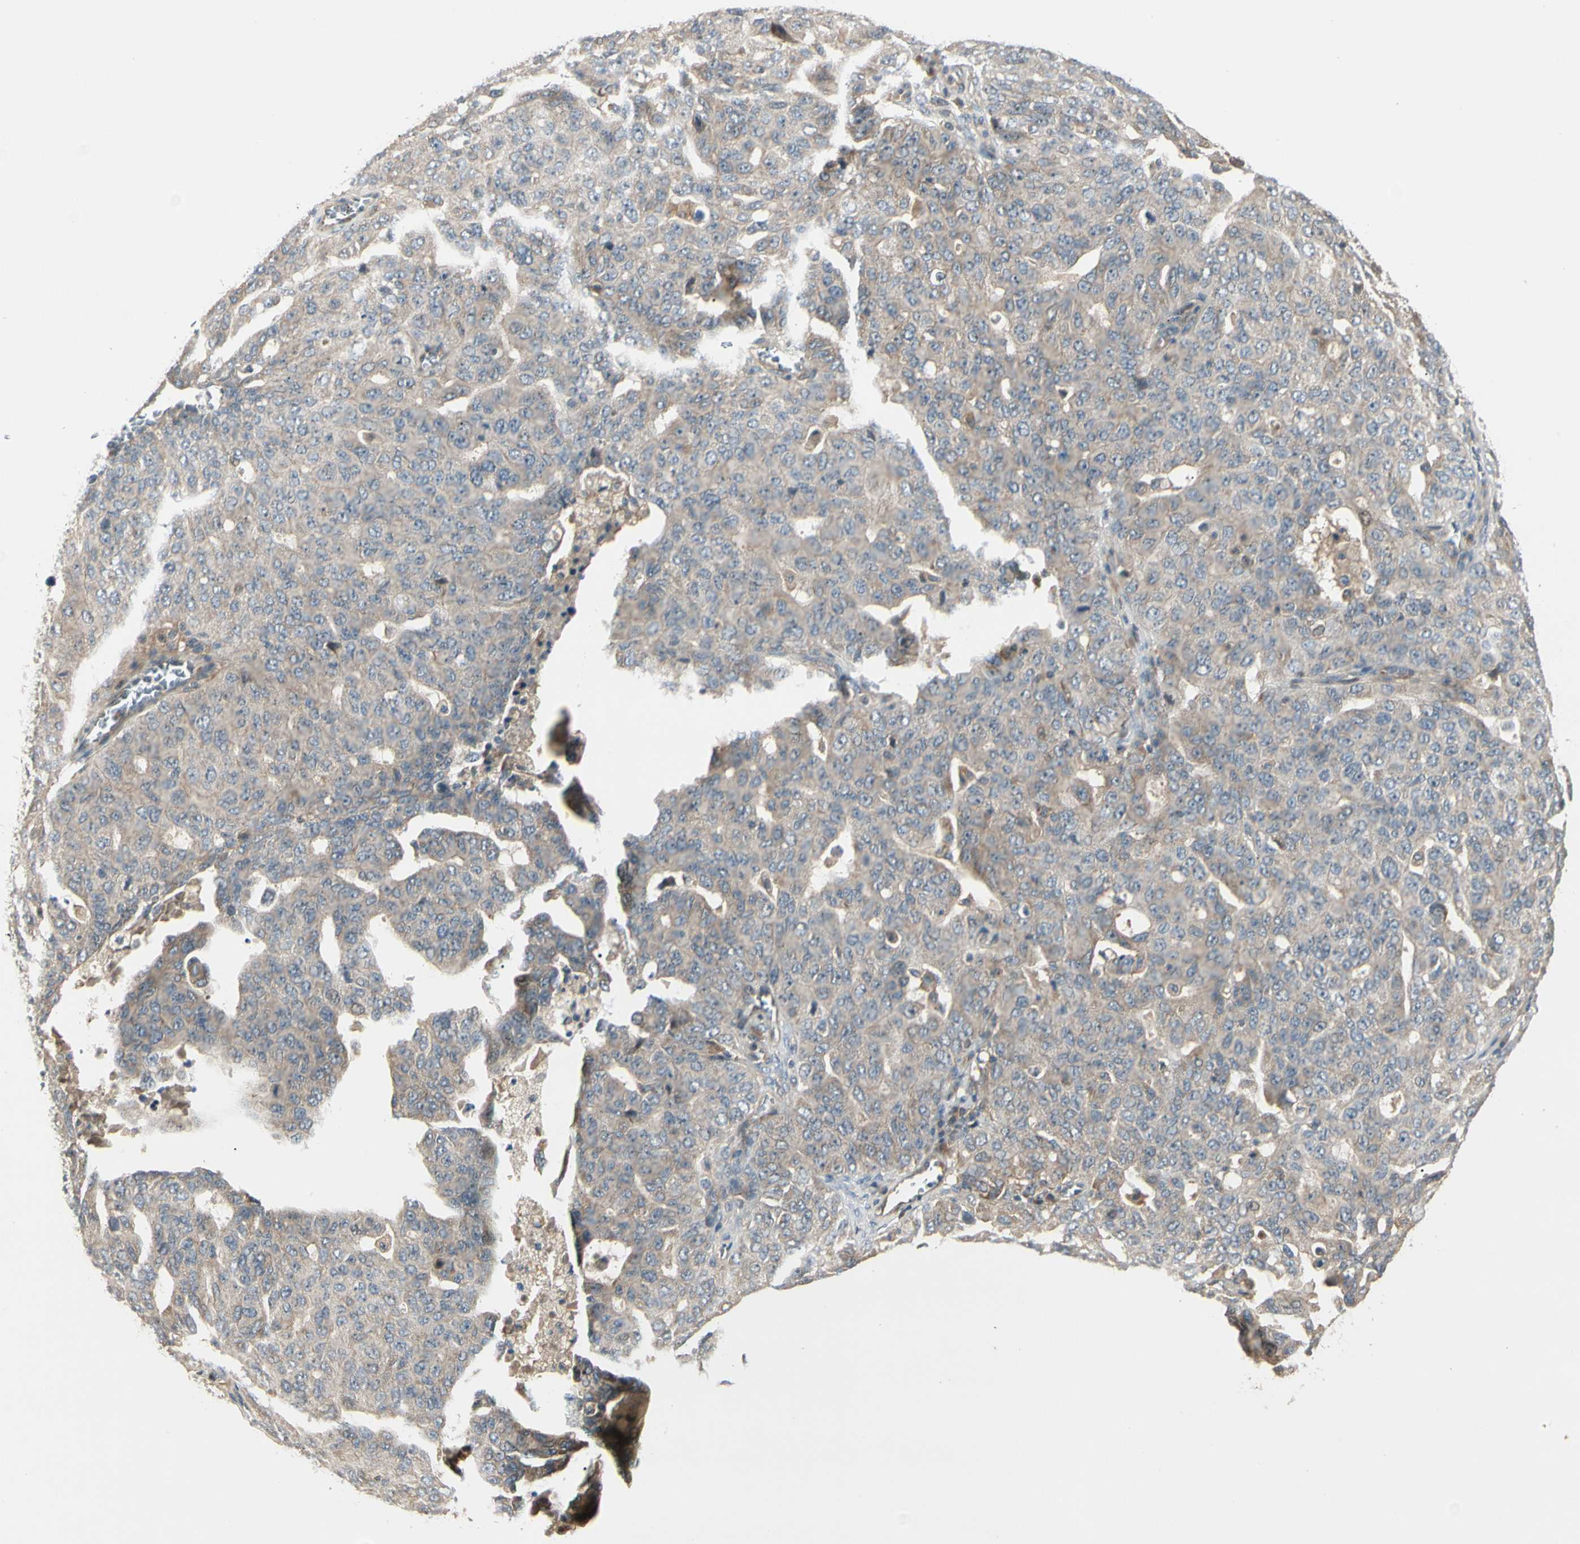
{"staining": {"intensity": "weak", "quantity": ">75%", "location": "cytoplasmic/membranous"}, "tissue": "ovarian cancer", "cell_type": "Tumor cells", "image_type": "cancer", "snomed": [{"axis": "morphology", "description": "Carcinoma, endometroid"}, {"axis": "topography", "description": "Ovary"}], "caption": "A low amount of weak cytoplasmic/membranous positivity is seen in about >75% of tumor cells in endometroid carcinoma (ovarian) tissue. The staining was performed using DAB, with brown indicating positive protein expression. Nuclei are stained blue with hematoxylin.", "gene": "F2R", "patient": {"sex": "female", "age": 62}}